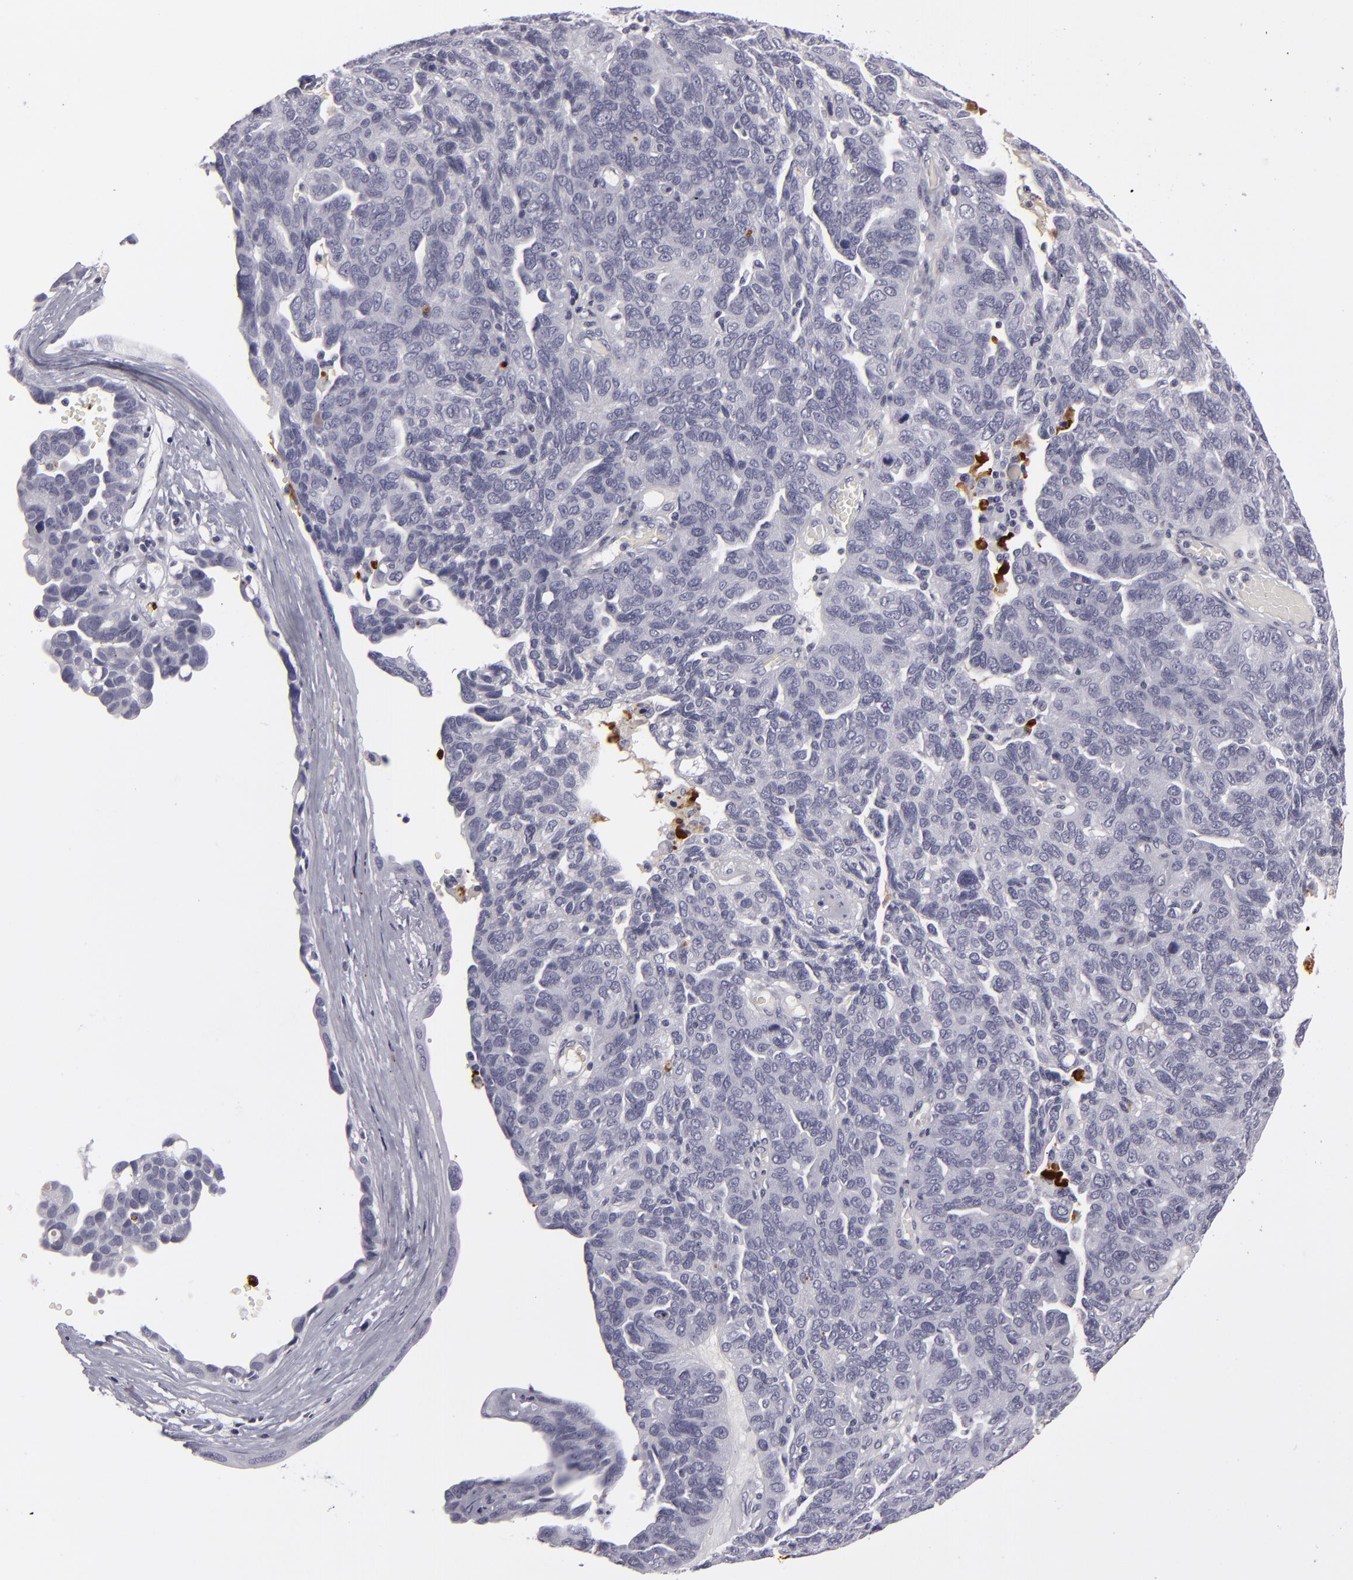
{"staining": {"intensity": "negative", "quantity": "none", "location": "none"}, "tissue": "ovarian cancer", "cell_type": "Tumor cells", "image_type": "cancer", "snomed": [{"axis": "morphology", "description": "Cystadenocarcinoma, serous, NOS"}, {"axis": "topography", "description": "Ovary"}], "caption": "Micrograph shows no protein staining in tumor cells of ovarian serous cystadenocarcinoma tissue. (DAB IHC visualized using brightfield microscopy, high magnification).", "gene": "C9", "patient": {"sex": "female", "age": 64}}